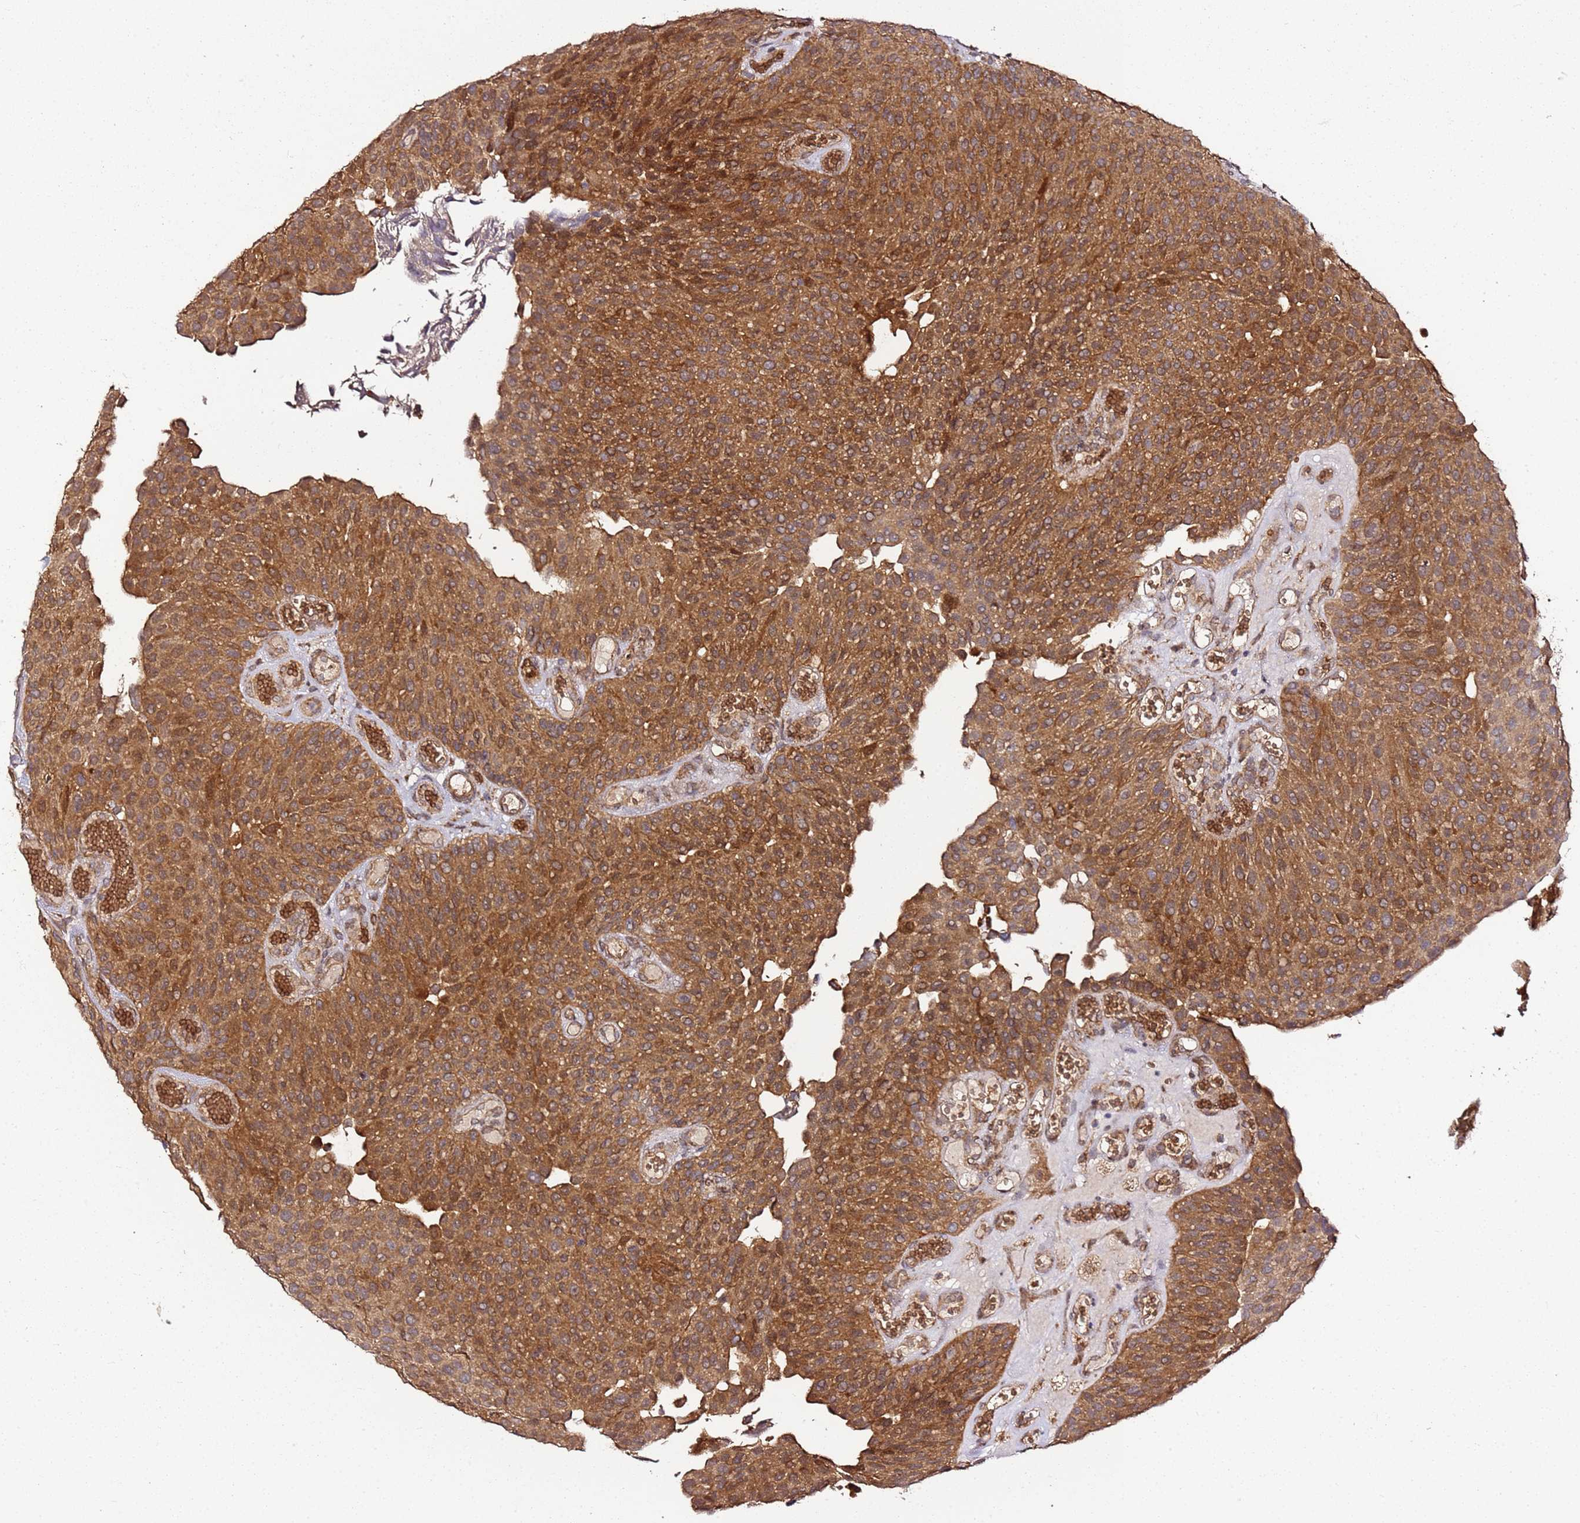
{"staining": {"intensity": "strong", "quantity": ">75%", "location": "cytoplasmic/membranous"}, "tissue": "urothelial cancer", "cell_type": "Tumor cells", "image_type": "cancer", "snomed": [{"axis": "morphology", "description": "Urothelial carcinoma, Low grade"}, {"axis": "topography", "description": "Urinary bladder"}], "caption": "A histopathology image of urothelial cancer stained for a protein exhibits strong cytoplasmic/membranous brown staining in tumor cells.", "gene": "TM2D2", "patient": {"sex": "male", "age": 89}}